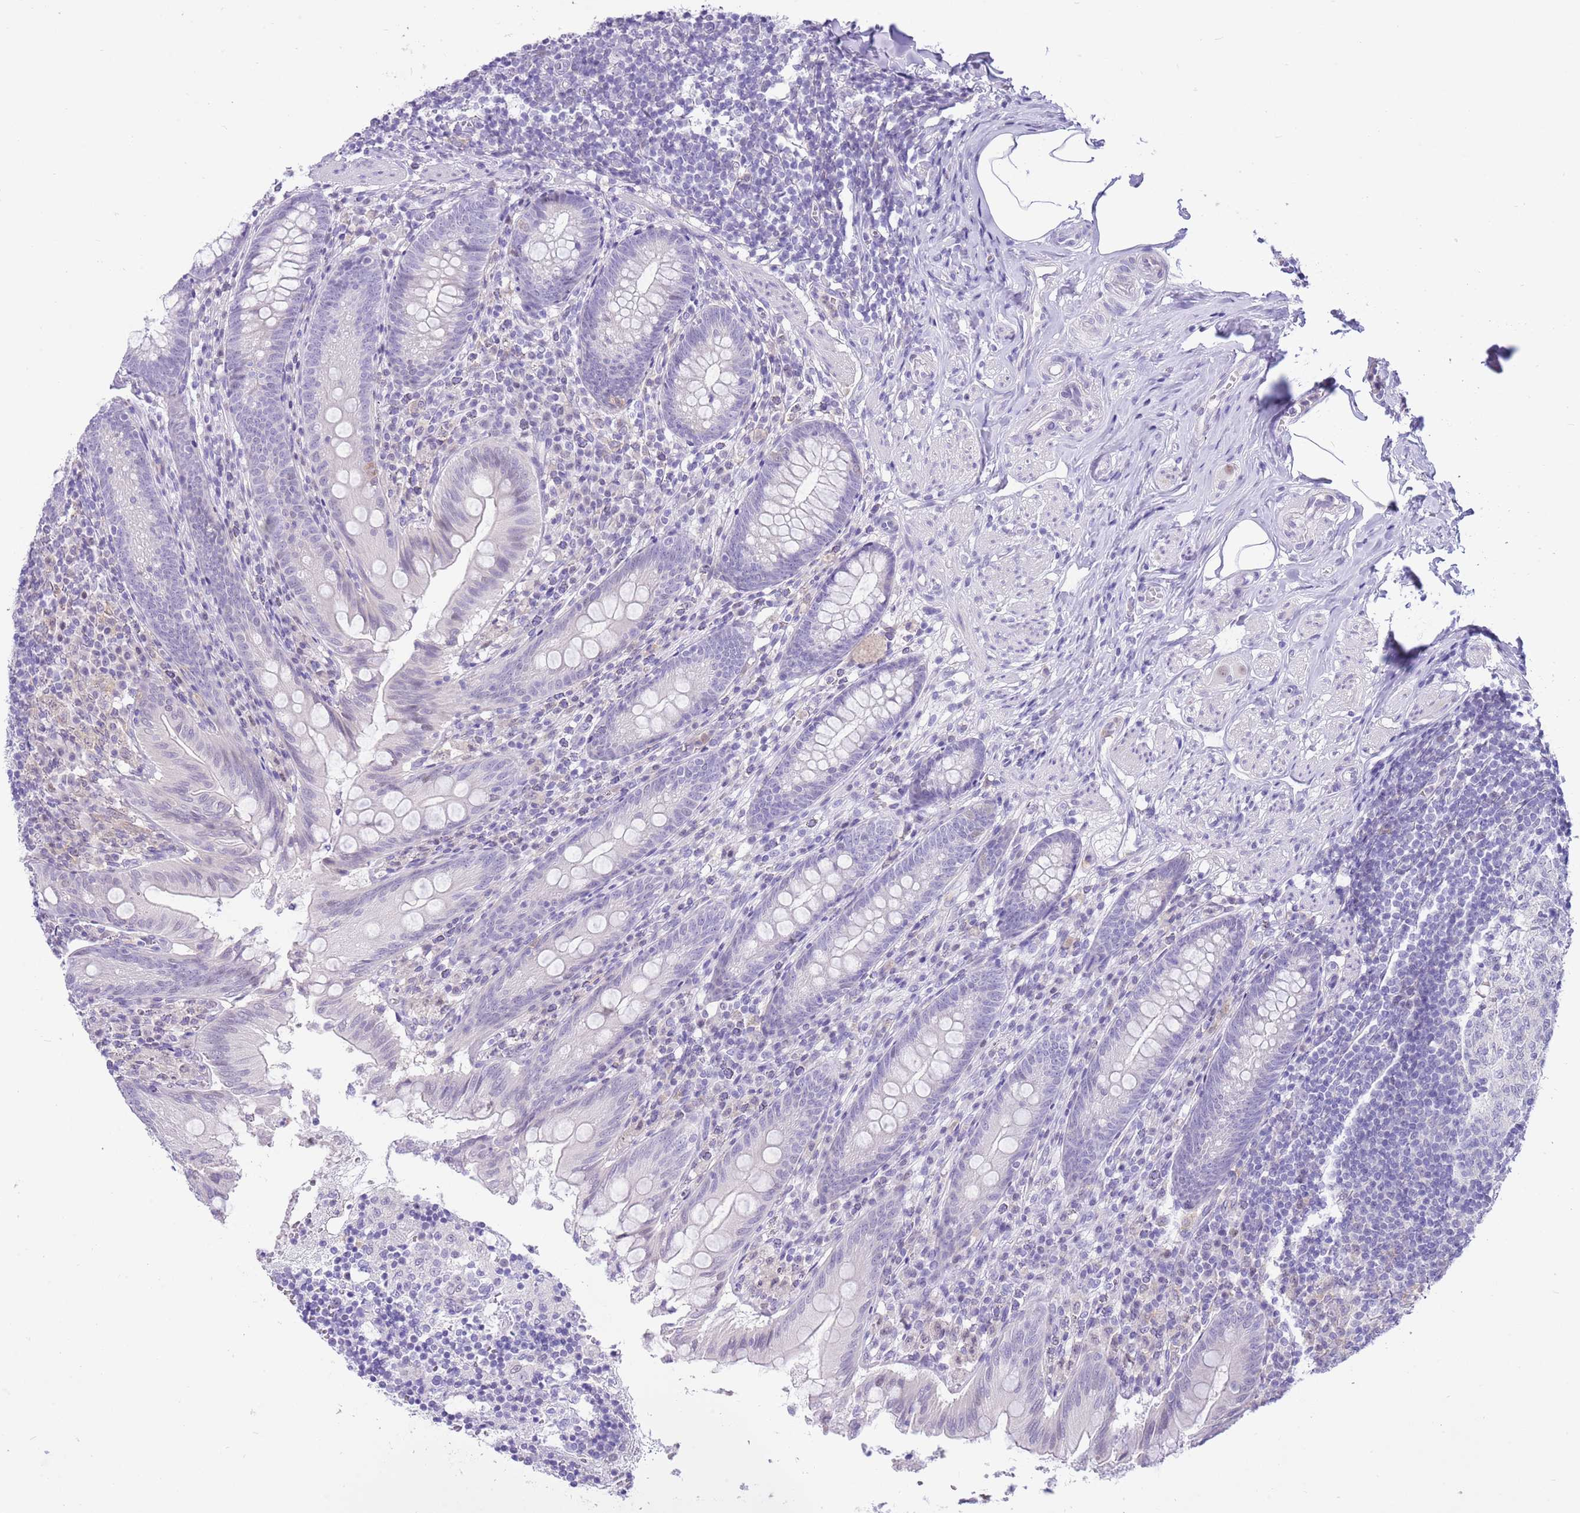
{"staining": {"intensity": "negative", "quantity": "none", "location": "none"}, "tissue": "appendix", "cell_type": "Glandular cells", "image_type": "normal", "snomed": [{"axis": "morphology", "description": "Normal tissue, NOS"}, {"axis": "topography", "description": "Appendix"}], "caption": "This is an immunohistochemistry photomicrograph of benign appendix. There is no positivity in glandular cells.", "gene": "PPP1R17", "patient": {"sex": "male", "age": 55}}